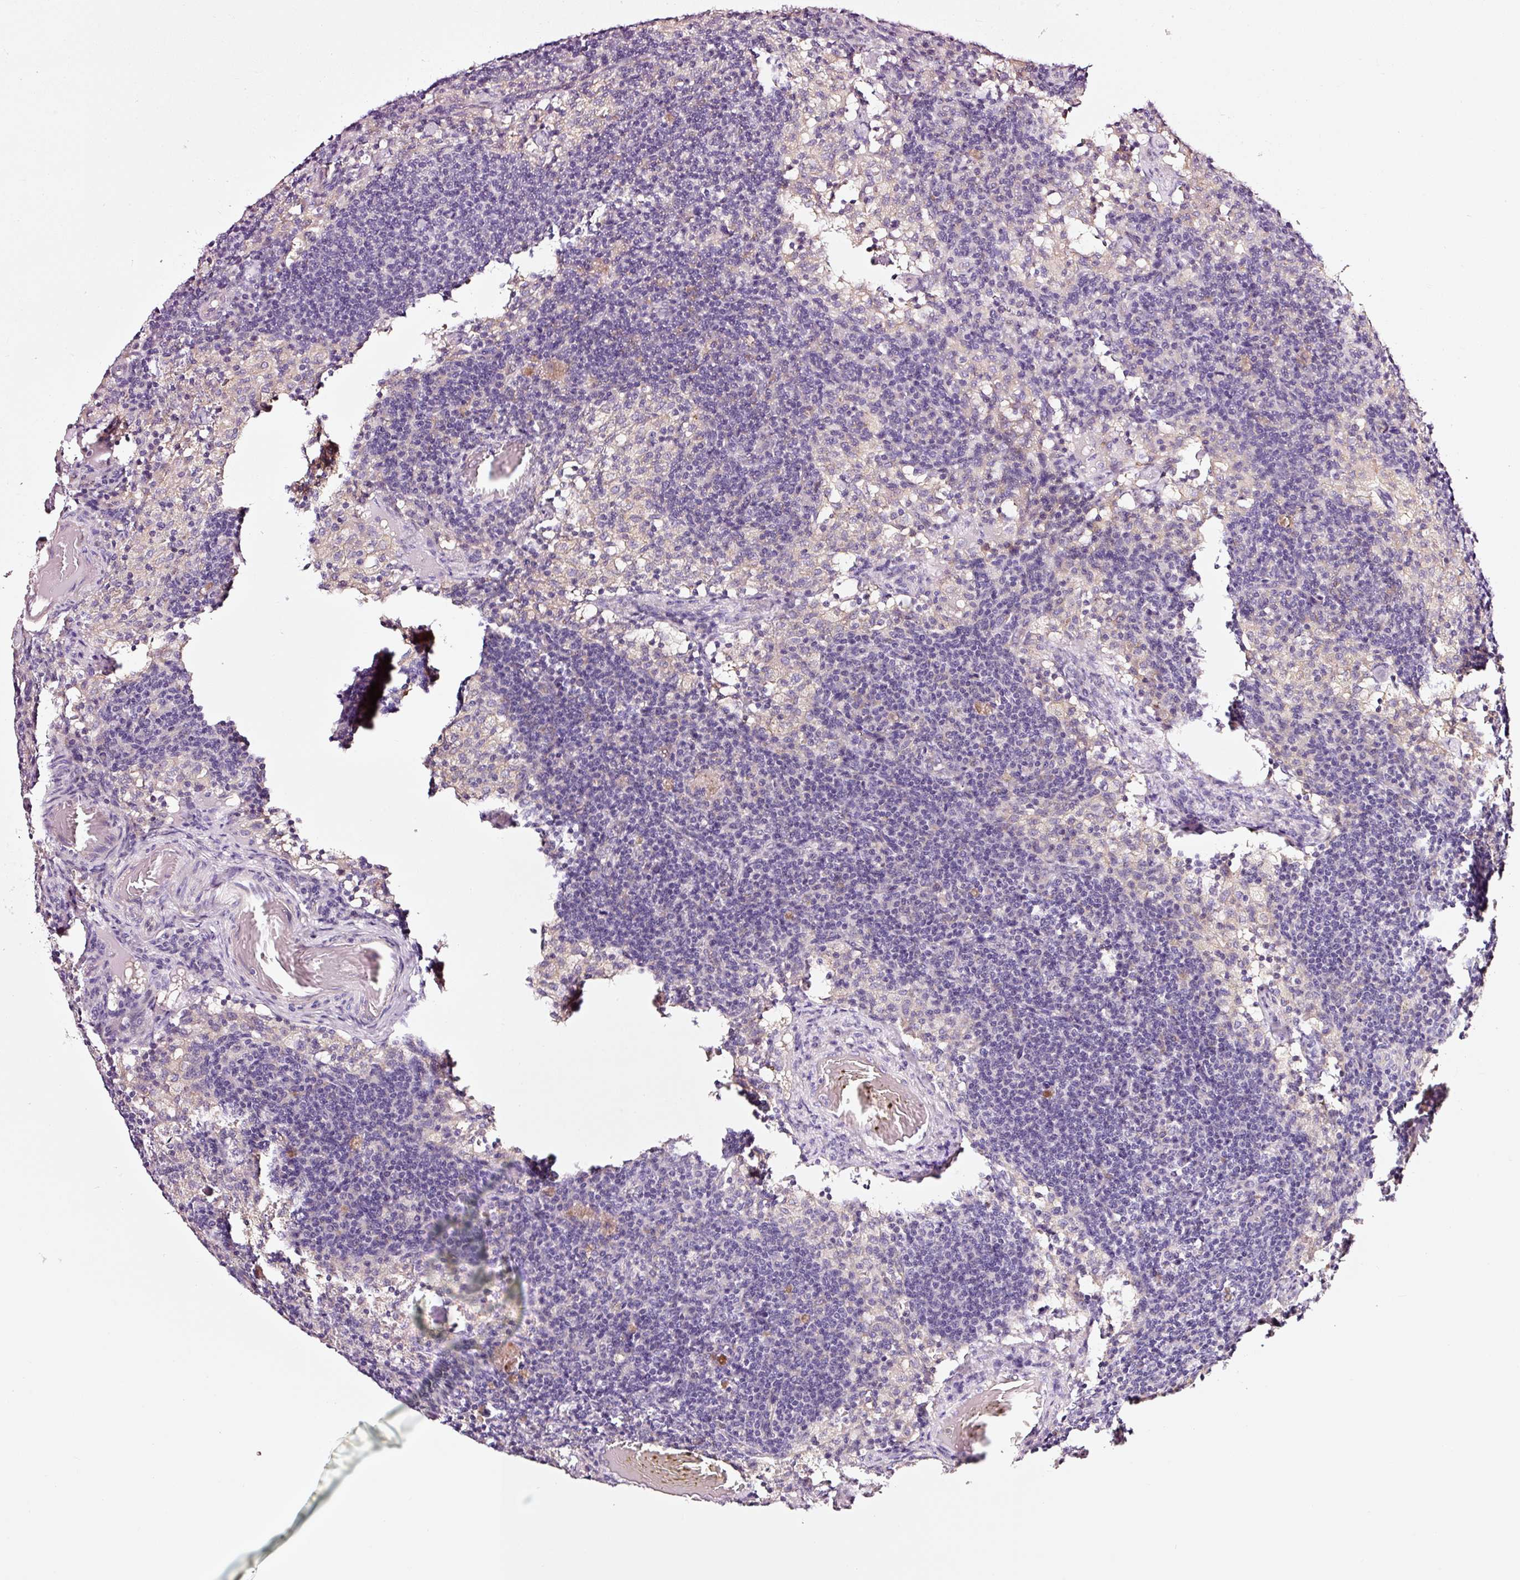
{"staining": {"intensity": "negative", "quantity": "none", "location": "none"}, "tissue": "lymph node", "cell_type": "Germinal center cells", "image_type": "normal", "snomed": [{"axis": "morphology", "description": "Normal tissue, NOS"}, {"axis": "topography", "description": "Lymph node"}], "caption": "IHC of benign human lymph node demonstrates no staining in germinal center cells. Brightfield microscopy of IHC stained with DAB (3,3'-diaminobenzidine) (brown) and hematoxylin (blue), captured at high magnification.", "gene": "NAPA", "patient": {"sex": "male", "age": 49}}